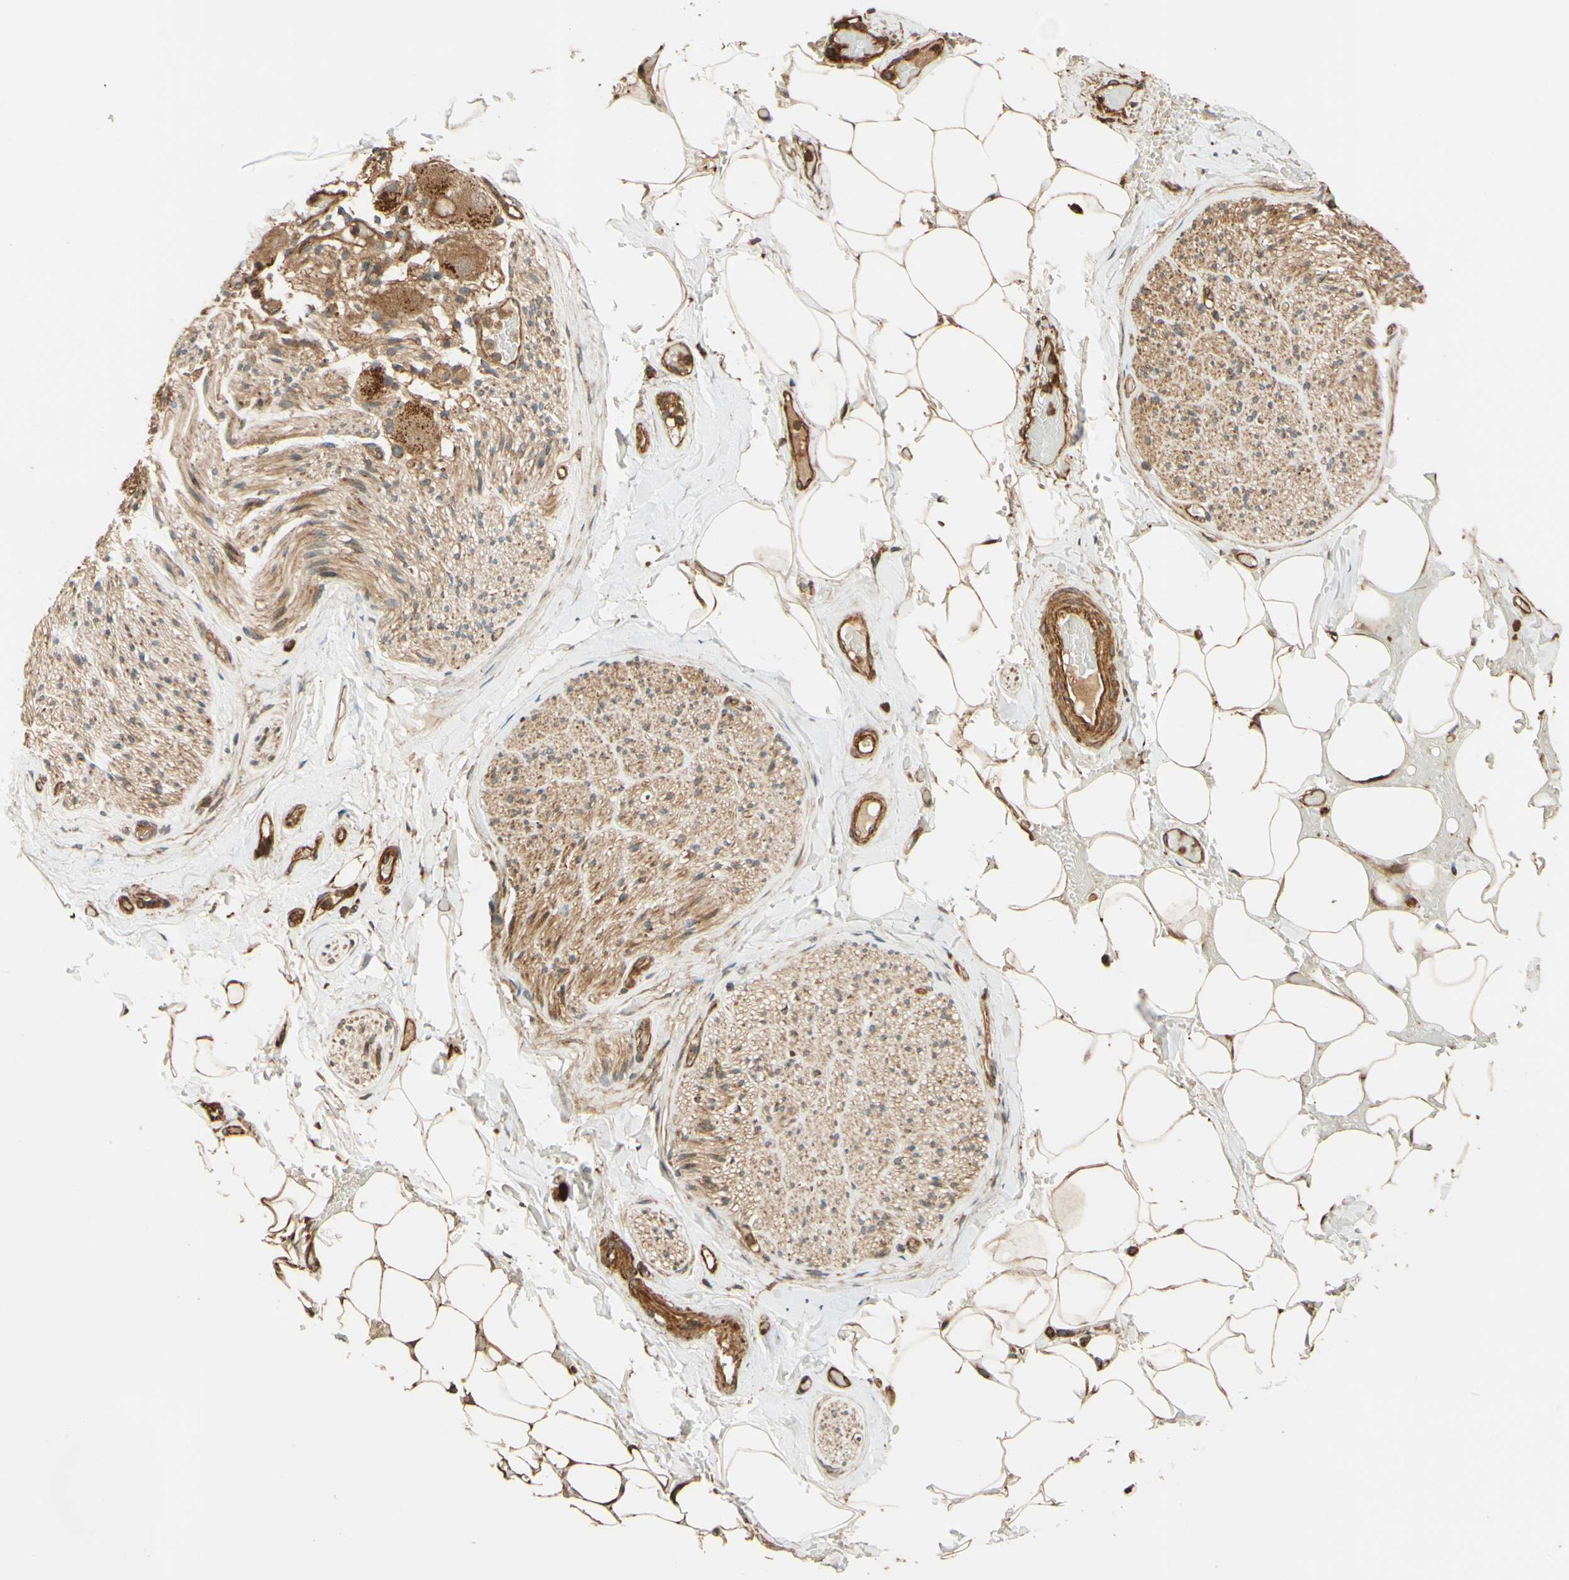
{"staining": {"intensity": "moderate", "quantity": ">75%", "location": "cytoplasmic/membranous"}, "tissue": "adipose tissue", "cell_type": "Adipocytes", "image_type": "normal", "snomed": [{"axis": "morphology", "description": "Normal tissue, NOS"}, {"axis": "topography", "description": "Peripheral nerve tissue"}], "caption": "Adipose tissue stained for a protein shows moderate cytoplasmic/membranous positivity in adipocytes. The protein of interest is stained brown, and the nuclei are stained in blue (DAB (3,3'-diaminobenzidine) IHC with brightfield microscopy, high magnification).", "gene": "RNF19A", "patient": {"sex": "male", "age": 70}}